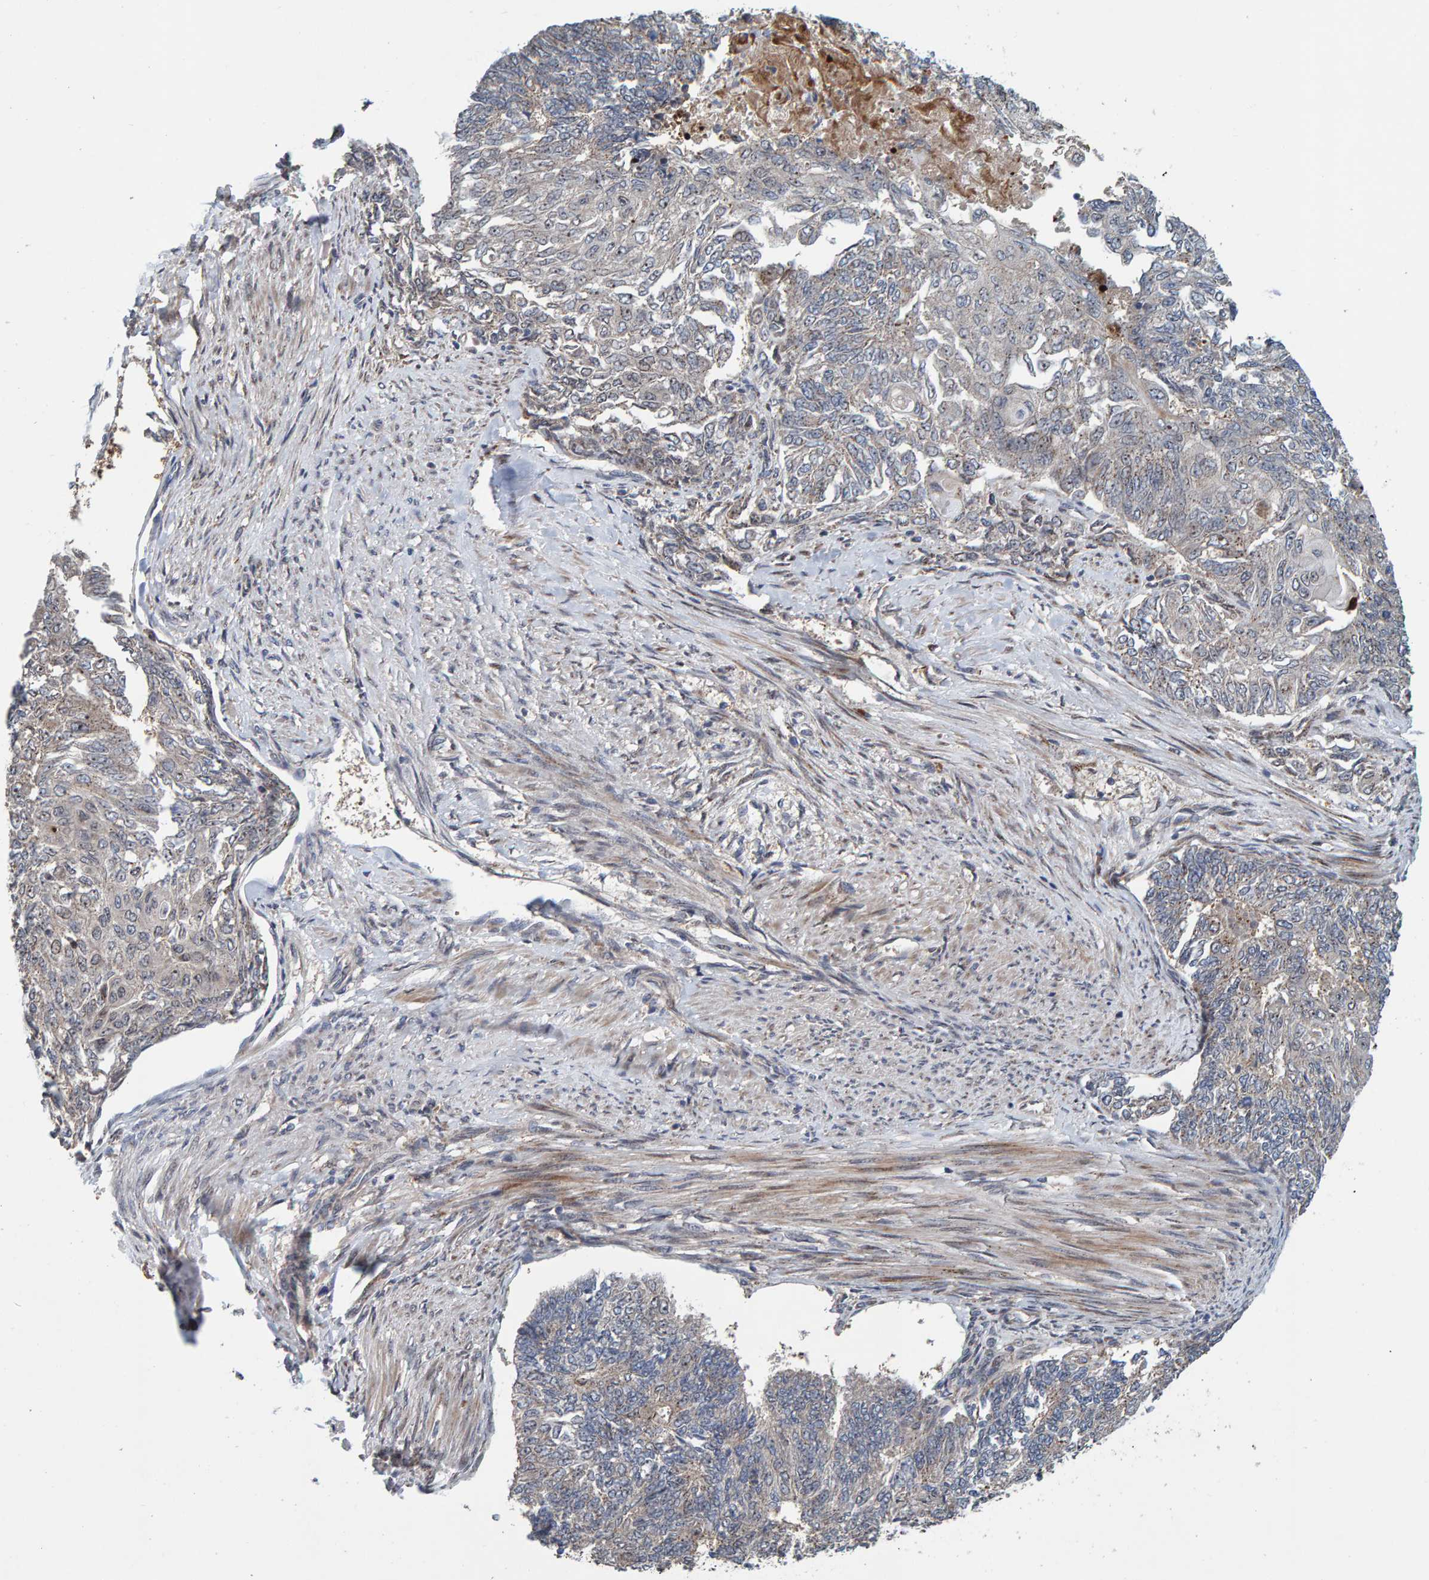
{"staining": {"intensity": "negative", "quantity": "none", "location": "none"}, "tissue": "endometrial cancer", "cell_type": "Tumor cells", "image_type": "cancer", "snomed": [{"axis": "morphology", "description": "Adenocarcinoma, NOS"}, {"axis": "topography", "description": "Endometrium"}], "caption": "The histopathology image reveals no staining of tumor cells in endometrial cancer. The staining is performed using DAB brown chromogen with nuclei counter-stained in using hematoxylin.", "gene": "CCDC25", "patient": {"sex": "female", "age": 32}}